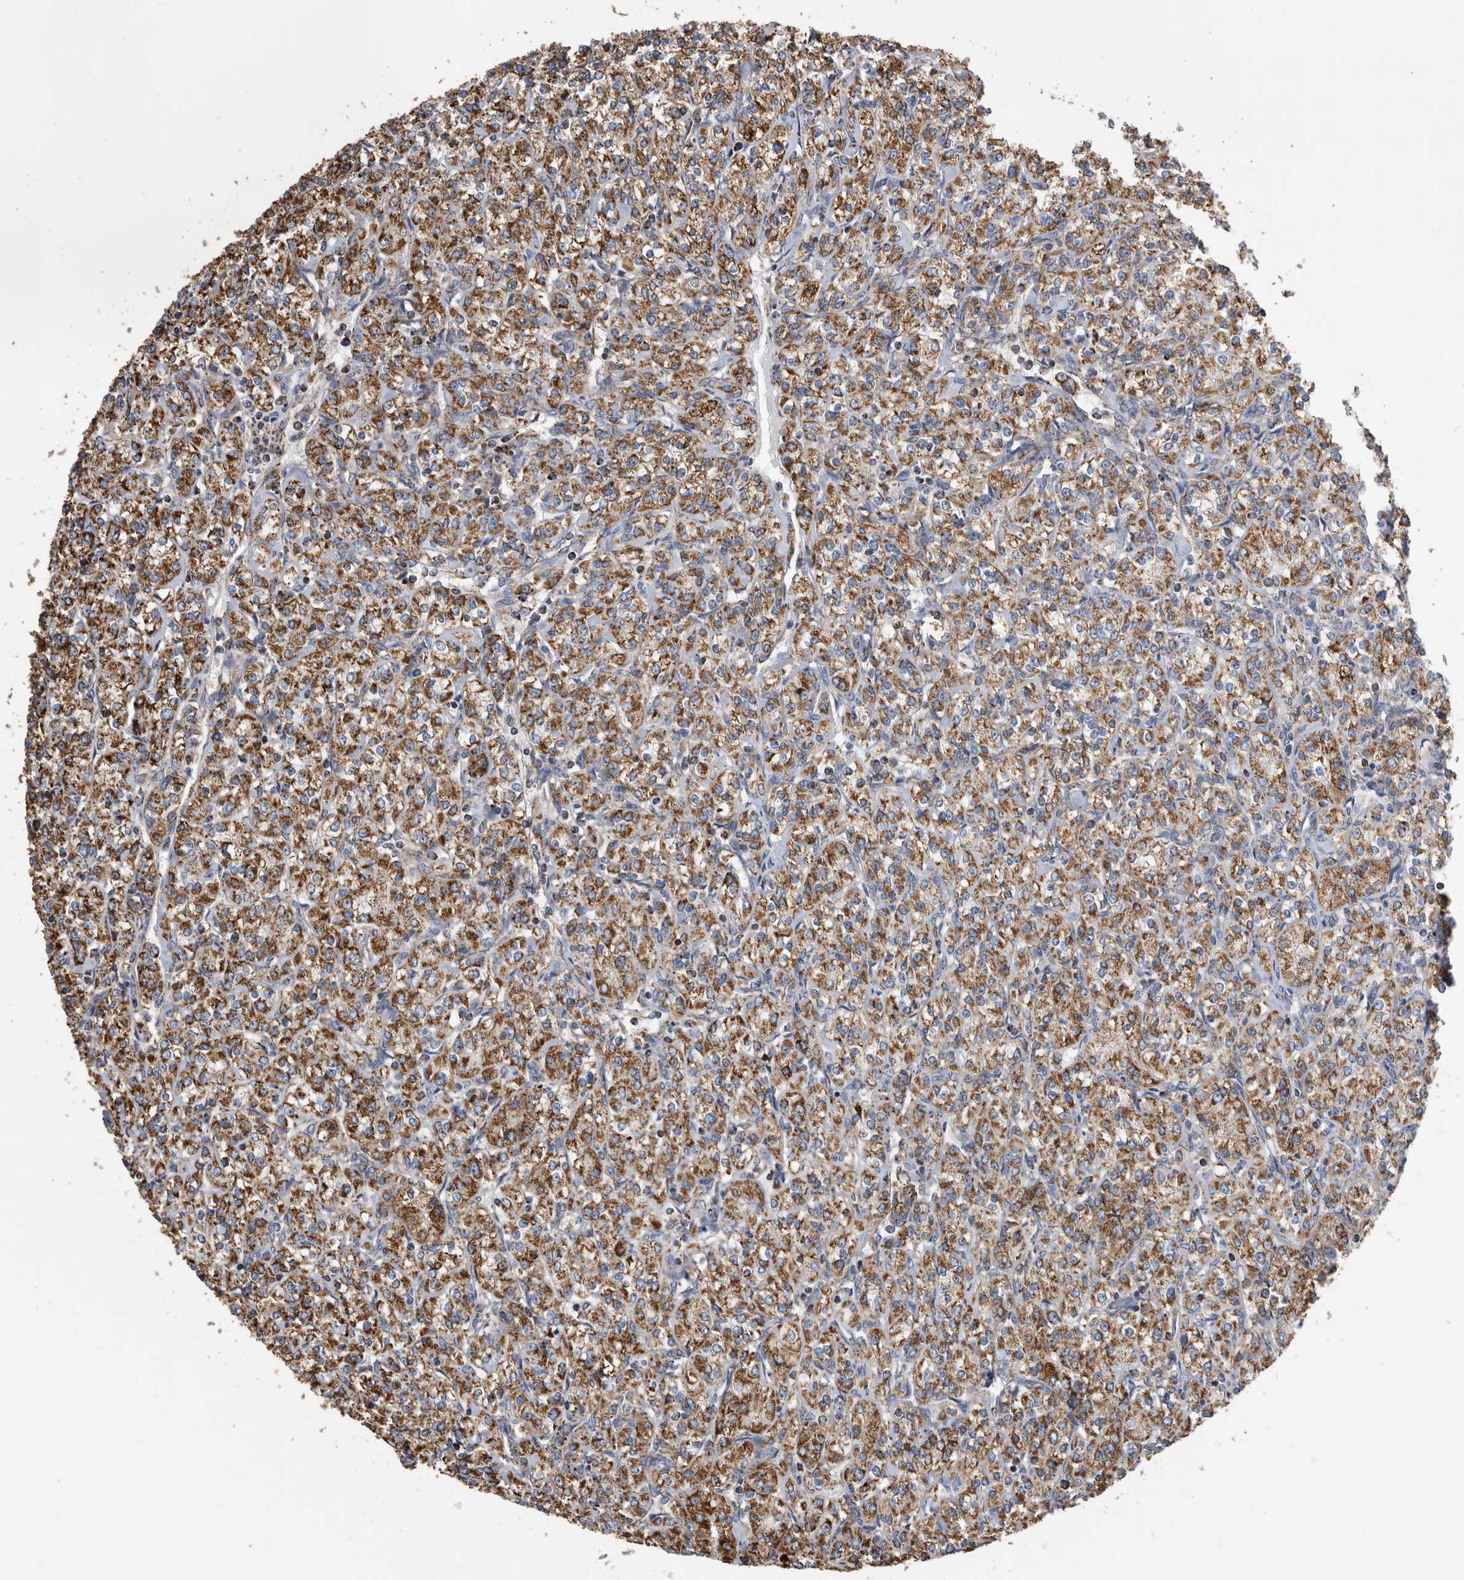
{"staining": {"intensity": "strong", "quantity": ">75%", "location": "cytoplasmic/membranous"}, "tissue": "renal cancer", "cell_type": "Tumor cells", "image_type": "cancer", "snomed": [{"axis": "morphology", "description": "Adenocarcinoma, NOS"}, {"axis": "topography", "description": "Kidney"}], "caption": "A brown stain labels strong cytoplasmic/membranous positivity of a protein in human renal cancer (adenocarcinoma) tumor cells. (DAB (3,3'-diaminobenzidine) IHC with brightfield microscopy, high magnification).", "gene": "WFDC1", "patient": {"sex": "male", "age": 77}}